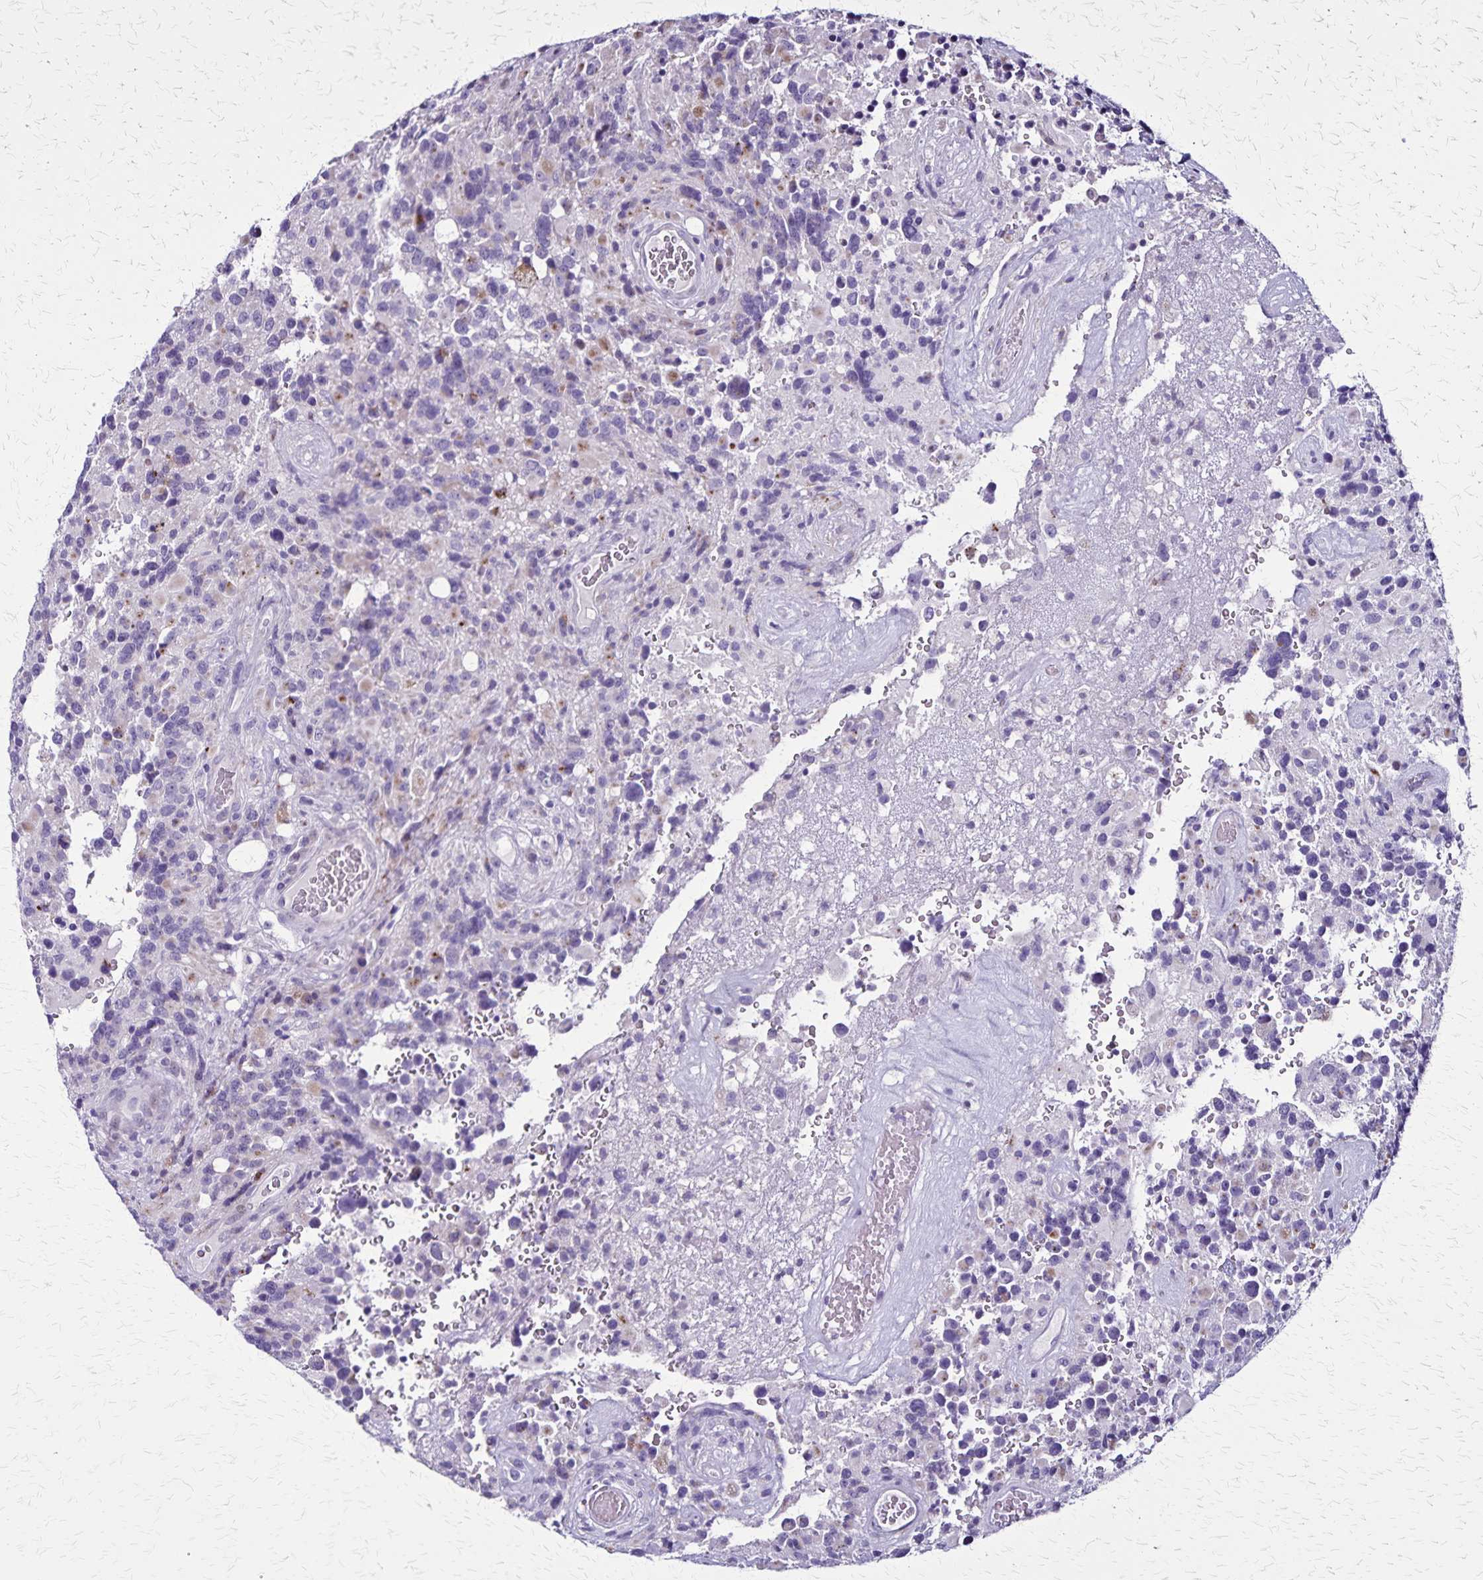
{"staining": {"intensity": "negative", "quantity": "none", "location": "none"}, "tissue": "glioma", "cell_type": "Tumor cells", "image_type": "cancer", "snomed": [{"axis": "morphology", "description": "Glioma, malignant, High grade"}, {"axis": "topography", "description": "Brain"}], "caption": "The immunohistochemistry (IHC) photomicrograph has no significant expression in tumor cells of glioma tissue. (DAB IHC visualized using brightfield microscopy, high magnification).", "gene": "OR51B5", "patient": {"sex": "female", "age": 40}}